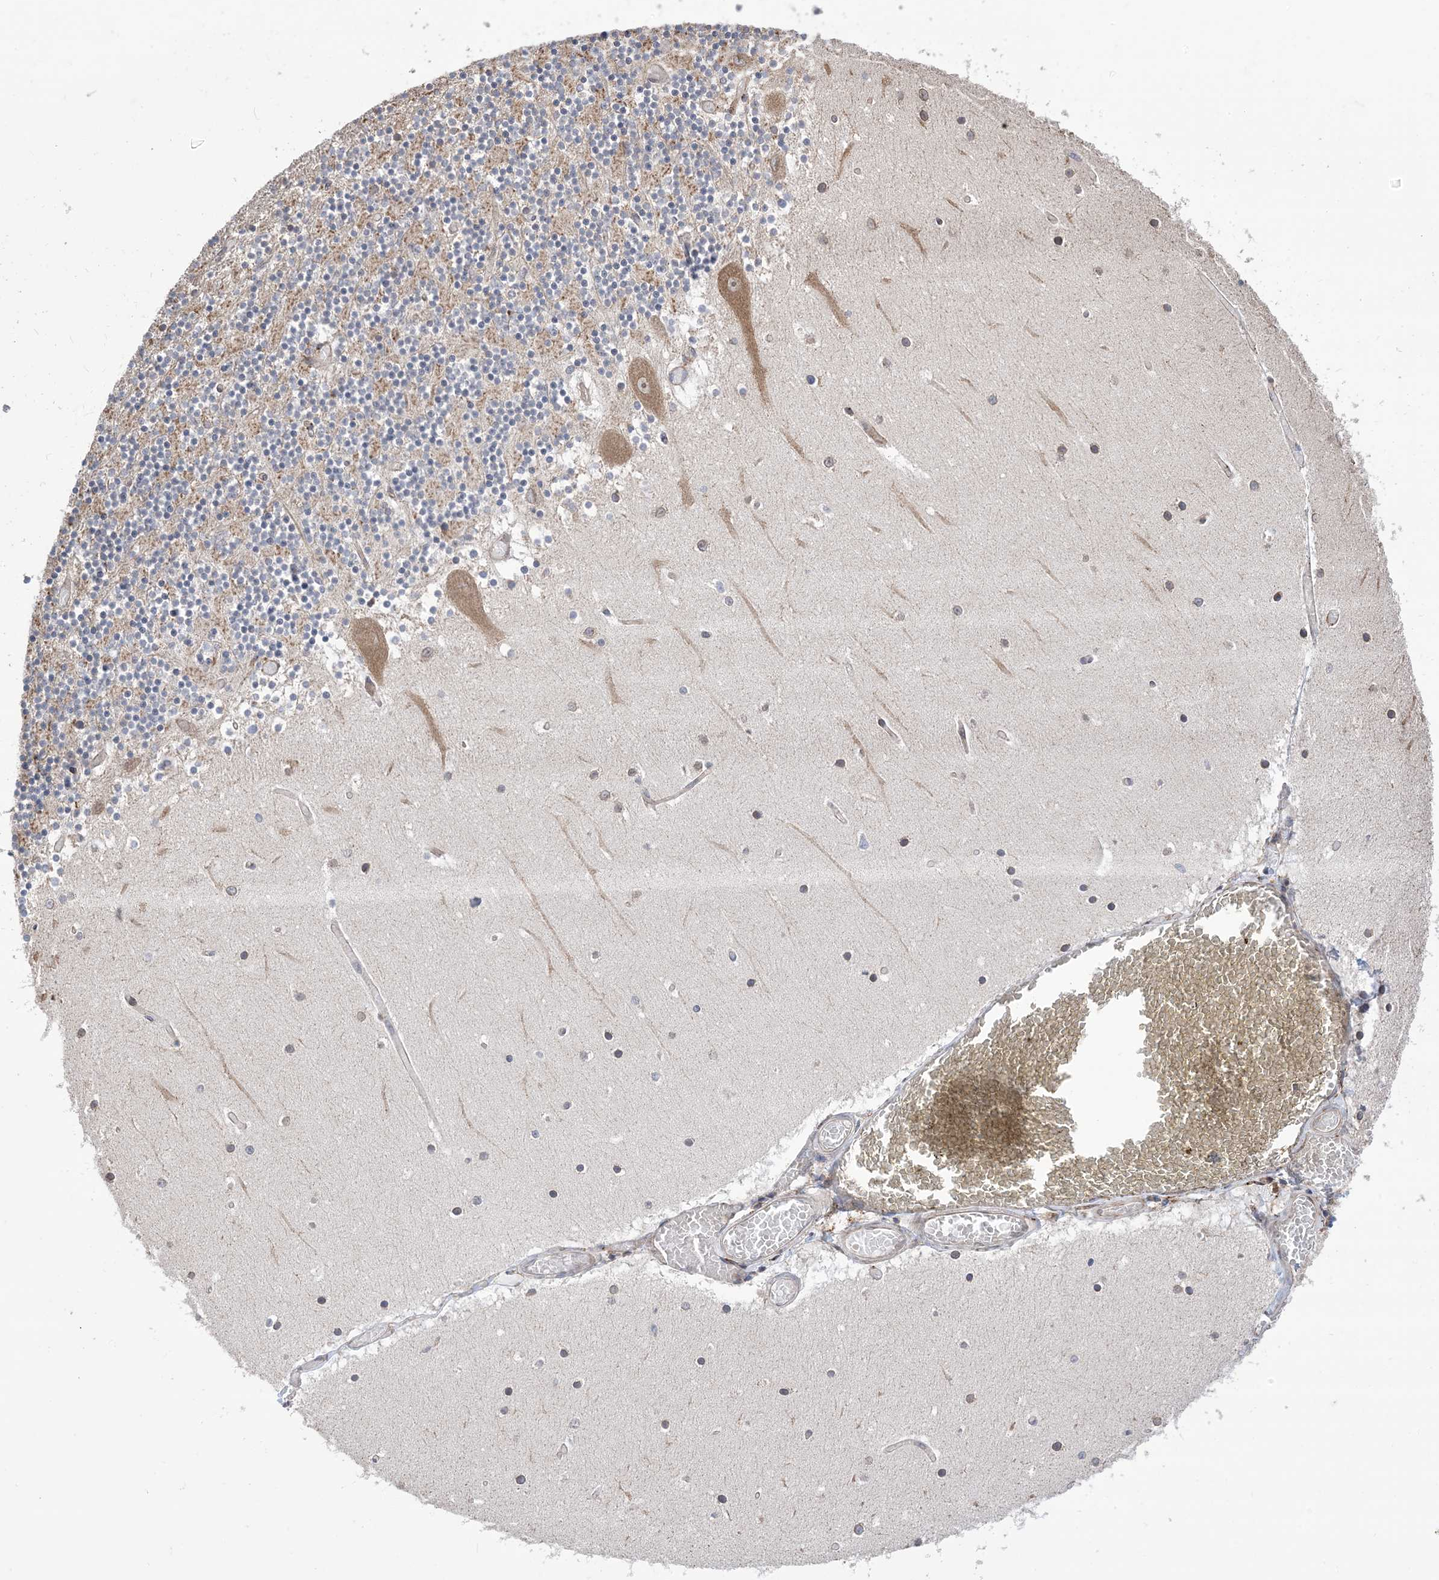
{"staining": {"intensity": "moderate", "quantity": "25%-75%", "location": "cytoplasmic/membranous"}, "tissue": "cerebellum", "cell_type": "Cells in granular layer", "image_type": "normal", "snomed": [{"axis": "morphology", "description": "Normal tissue, NOS"}, {"axis": "topography", "description": "Cerebellum"}], "caption": "The photomicrograph exhibits staining of benign cerebellum, revealing moderate cytoplasmic/membranous protein positivity (brown color) within cells in granular layer.", "gene": "CLEC16A", "patient": {"sex": "female", "age": 28}}